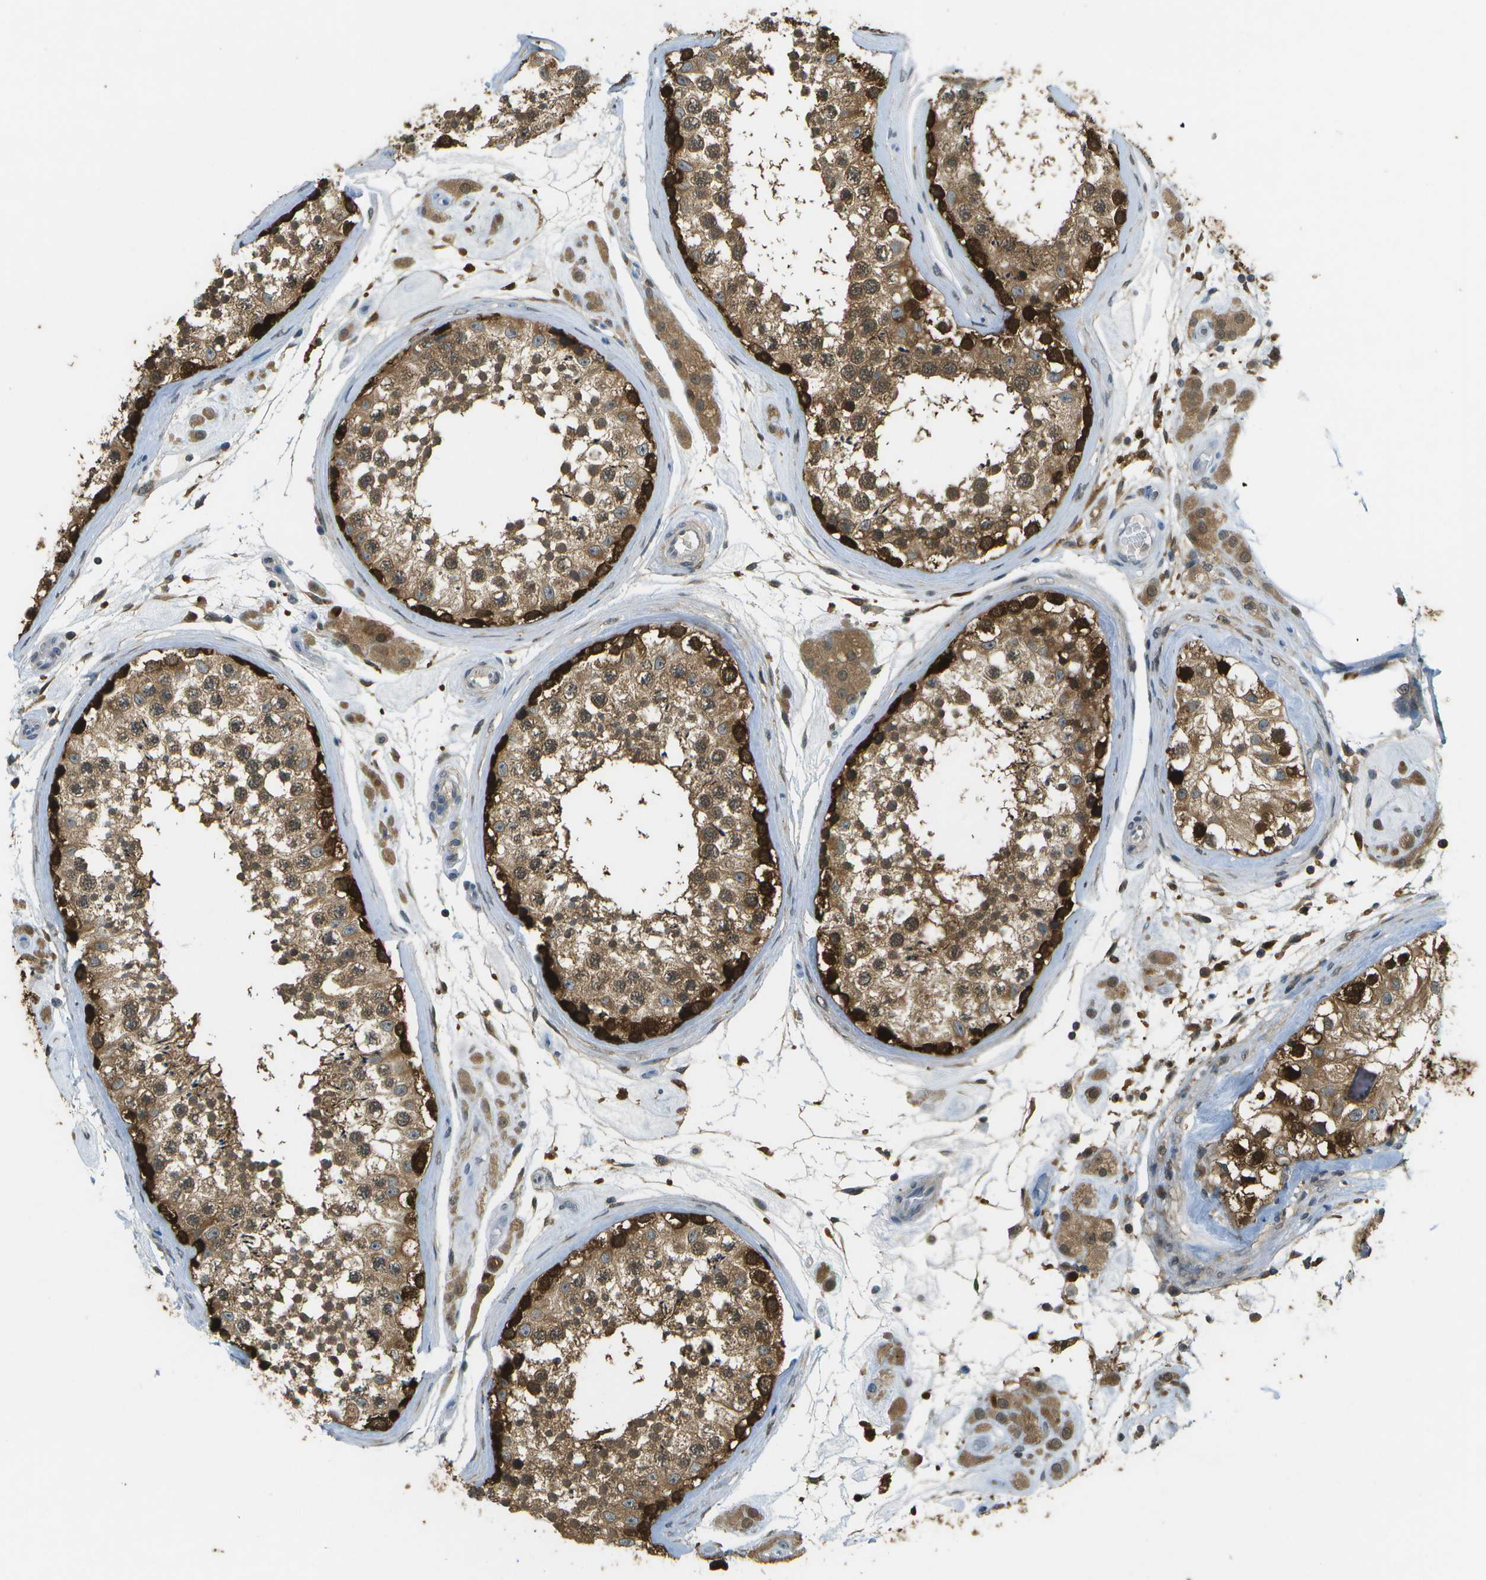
{"staining": {"intensity": "strong", "quantity": ">75%", "location": "cytoplasmic/membranous"}, "tissue": "testis", "cell_type": "Cells in seminiferous ducts", "image_type": "normal", "snomed": [{"axis": "morphology", "description": "Normal tissue, NOS"}, {"axis": "topography", "description": "Testis"}], "caption": "This image displays immunohistochemistry (IHC) staining of benign human testis, with high strong cytoplasmic/membranous staining in approximately >75% of cells in seminiferous ducts.", "gene": "CDH23", "patient": {"sex": "male", "age": 46}}